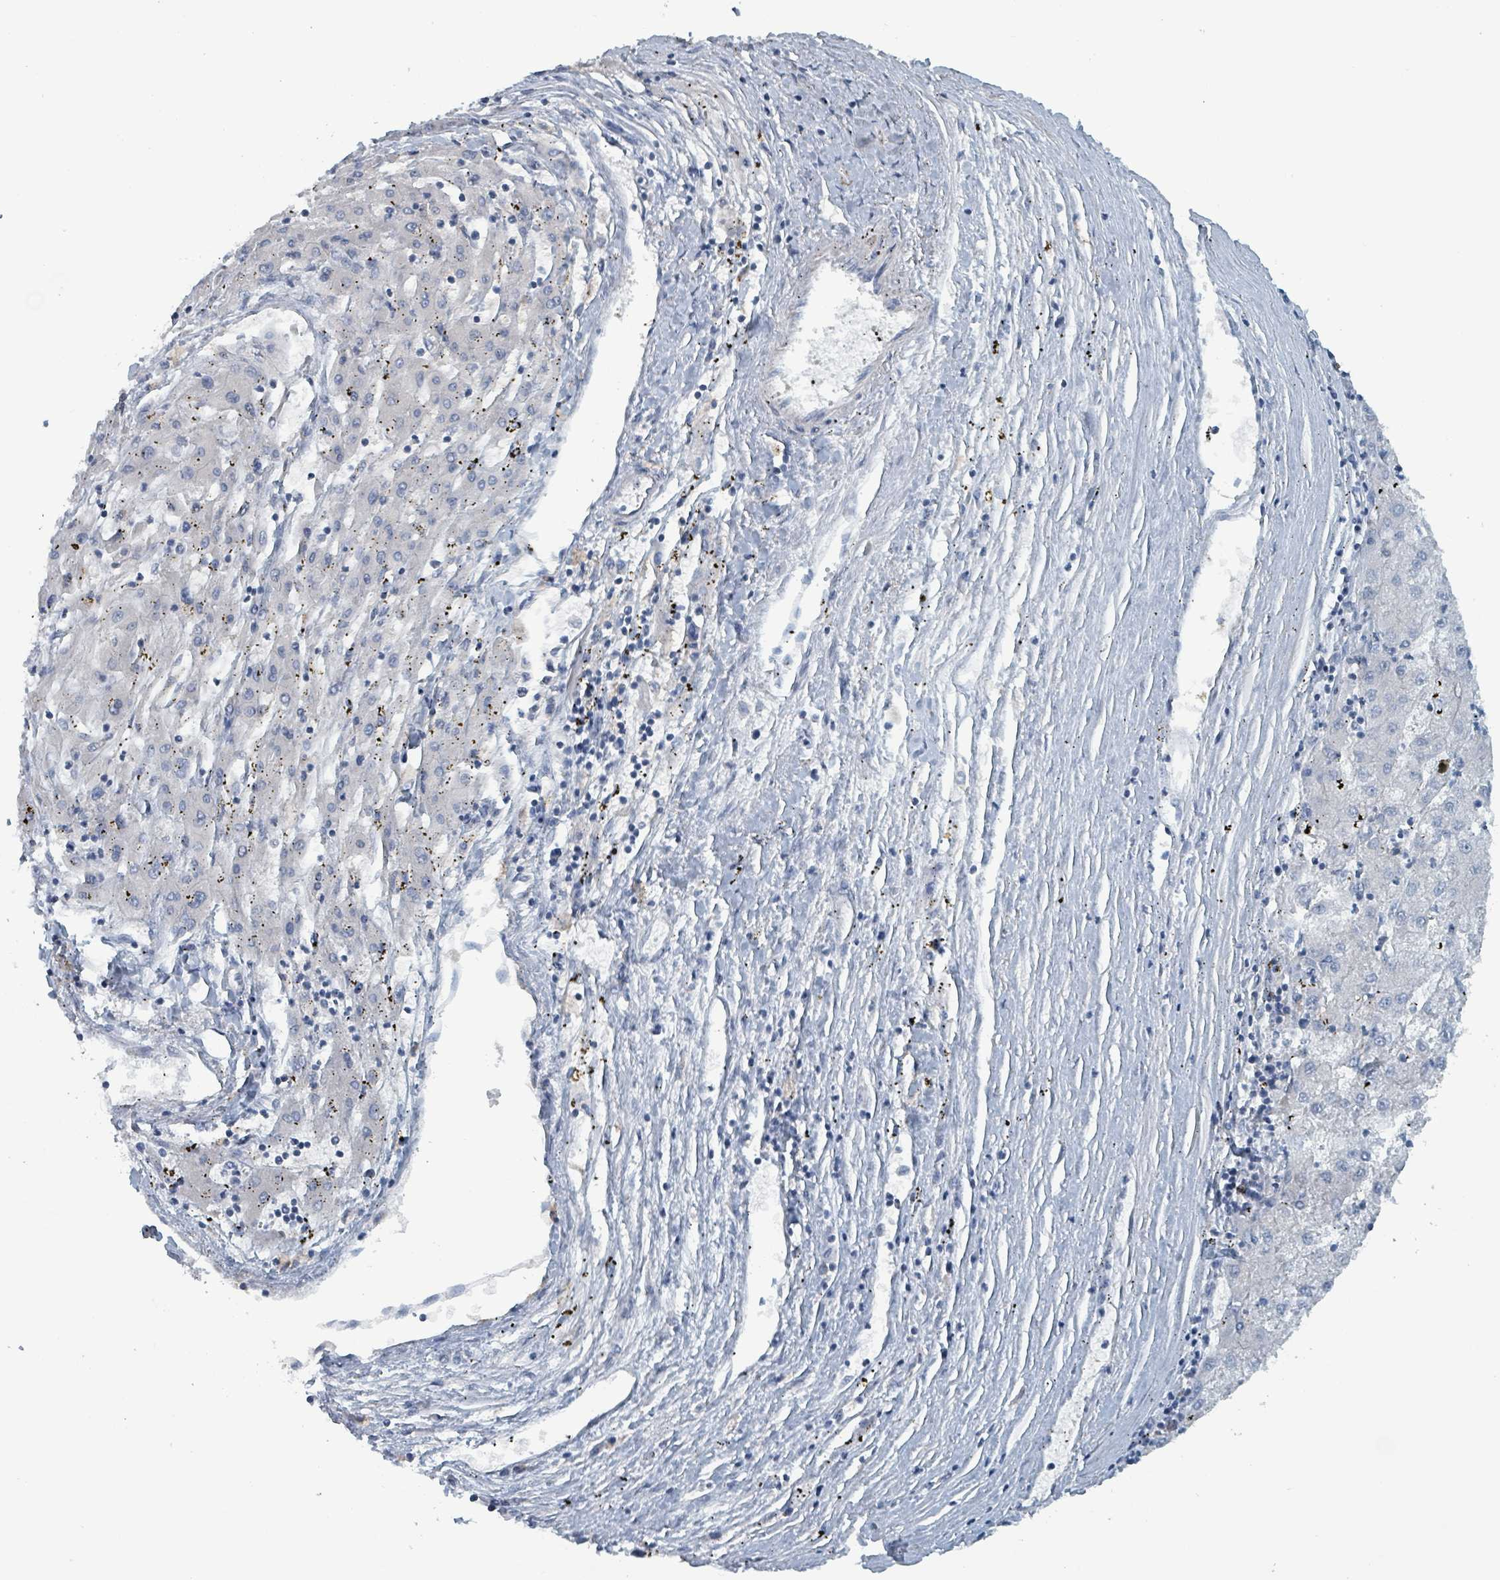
{"staining": {"intensity": "negative", "quantity": "none", "location": "none"}, "tissue": "liver cancer", "cell_type": "Tumor cells", "image_type": "cancer", "snomed": [{"axis": "morphology", "description": "Carcinoma, Hepatocellular, NOS"}, {"axis": "topography", "description": "Liver"}], "caption": "Tumor cells show no significant protein positivity in liver hepatocellular carcinoma.", "gene": "TAAR5", "patient": {"sex": "male", "age": 72}}